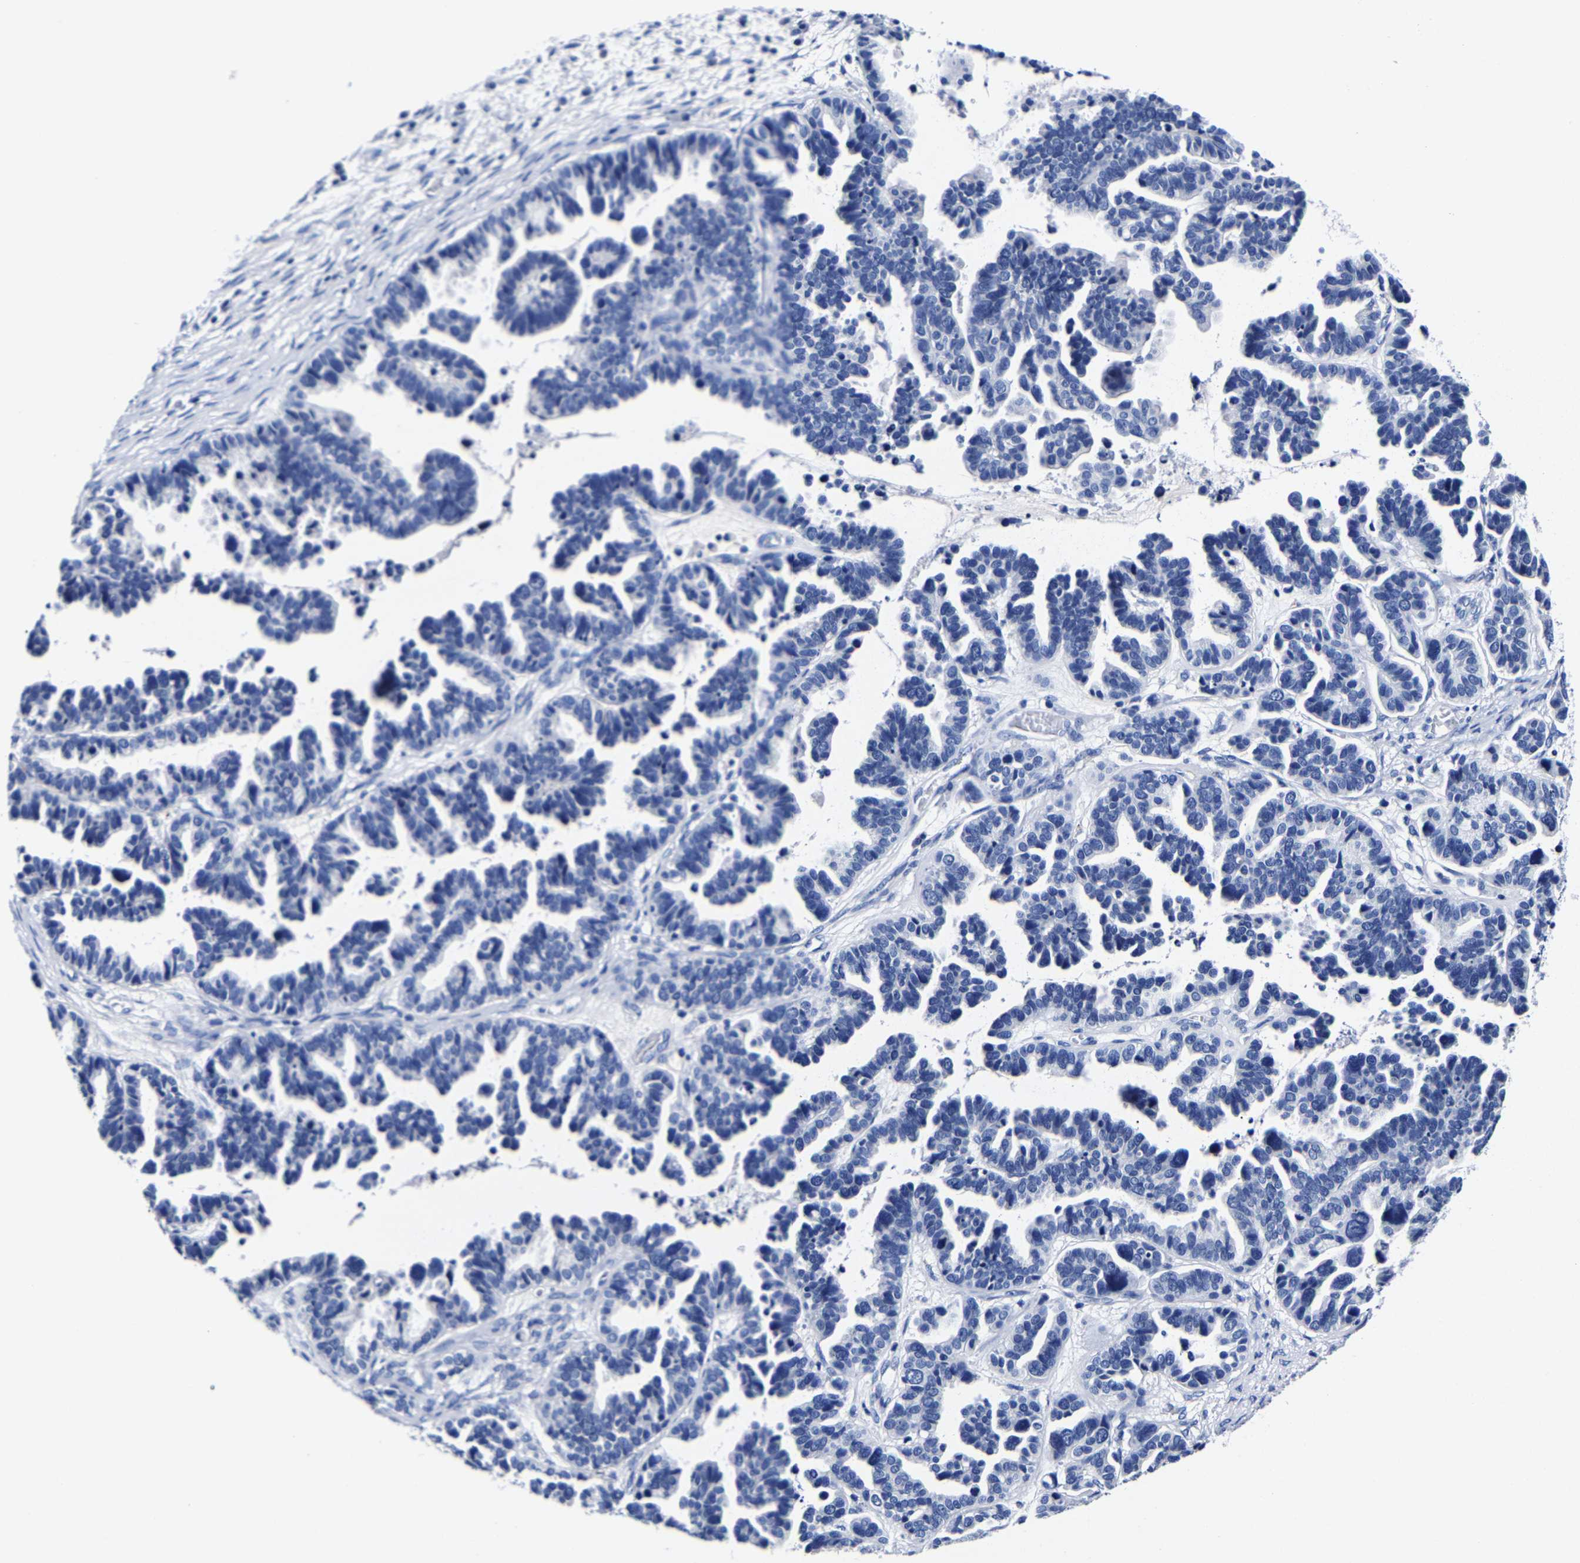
{"staining": {"intensity": "negative", "quantity": "none", "location": "none"}, "tissue": "ovarian cancer", "cell_type": "Tumor cells", "image_type": "cancer", "snomed": [{"axis": "morphology", "description": "Cystadenocarcinoma, serous, NOS"}, {"axis": "topography", "description": "Ovary"}], "caption": "High magnification brightfield microscopy of ovarian serous cystadenocarcinoma stained with DAB (brown) and counterstained with hematoxylin (blue): tumor cells show no significant staining.", "gene": "CPA2", "patient": {"sex": "female", "age": 56}}